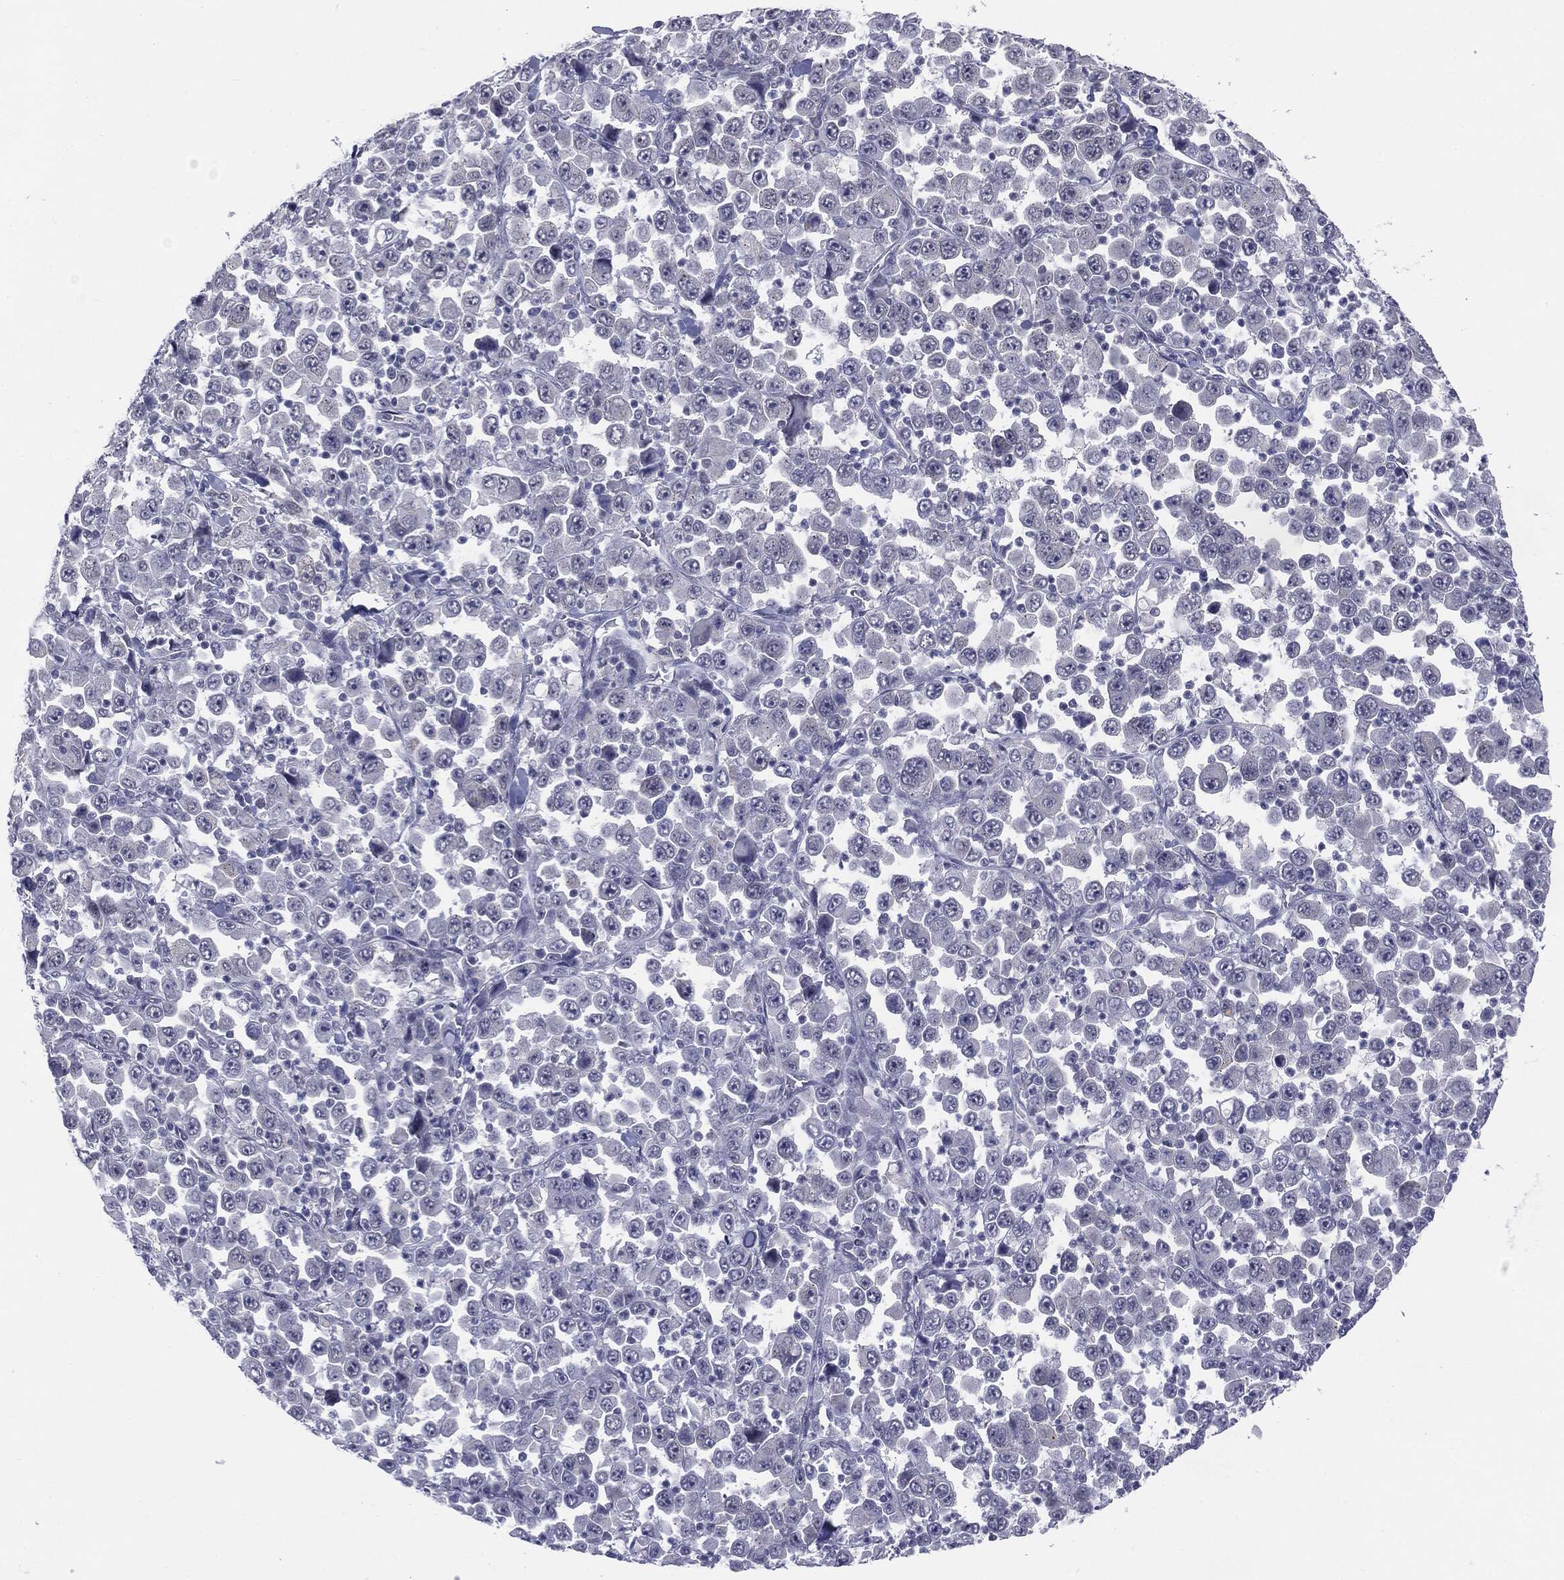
{"staining": {"intensity": "negative", "quantity": "none", "location": "none"}, "tissue": "stomach cancer", "cell_type": "Tumor cells", "image_type": "cancer", "snomed": [{"axis": "morphology", "description": "Normal tissue, NOS"}, {"axis": "morphology", "description": "Adenocarcinoma, NOS"}, {"axis": "topography", "description": "Stomach, upper"}, {"axis": "topography", "description": "Stomach"}], "caption": "Immunohistochemistry of adenocarcinoma (stomach) demonstrates no staining in tumor cells. (Brightfield microscopy of DAB (3,3'-diaminobenzidine) immunohistochemistry (IHC) at high magnification).", "gene": "SLC5A5", "patient": {"sex": "male", "age": 59}}